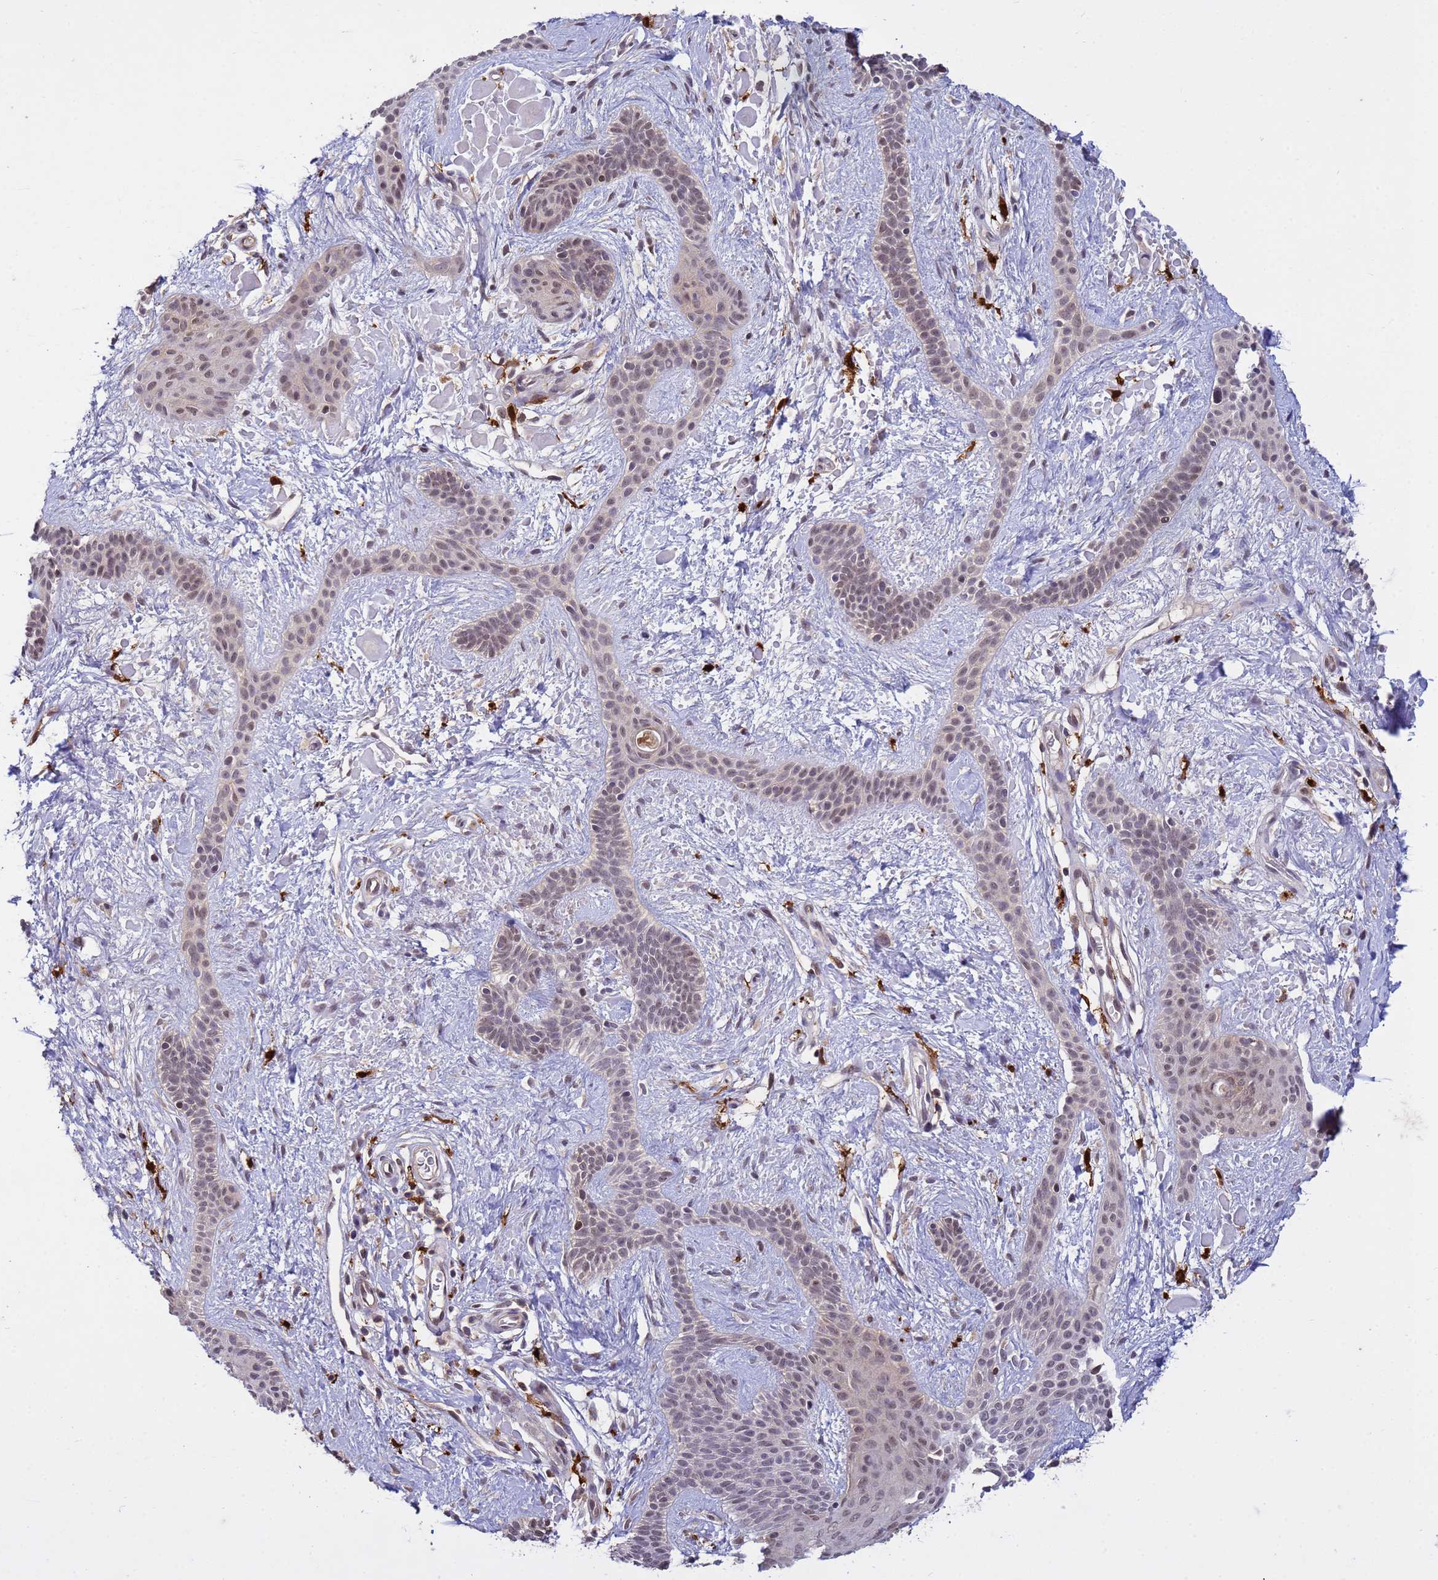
{"staining": {"intensity": "weak", "quantity": "25%-75%", "location": "nuclear"}, "tissue": "skin cancer", "cell_type": "Tumor cells", "image_type": "cancer", "snomed": [{"axis": "morphology", "description": "Basal cell carcinoma"}, {"axis": "topography", "description": "Skin"}], "caption": "Protein expression analysis of human skin cancer reveals weak nuclear positivity in about 25%-75% of tumor cells.", "gene": "NPEPPS", "patient": {"sex": "male", "age": 78}}